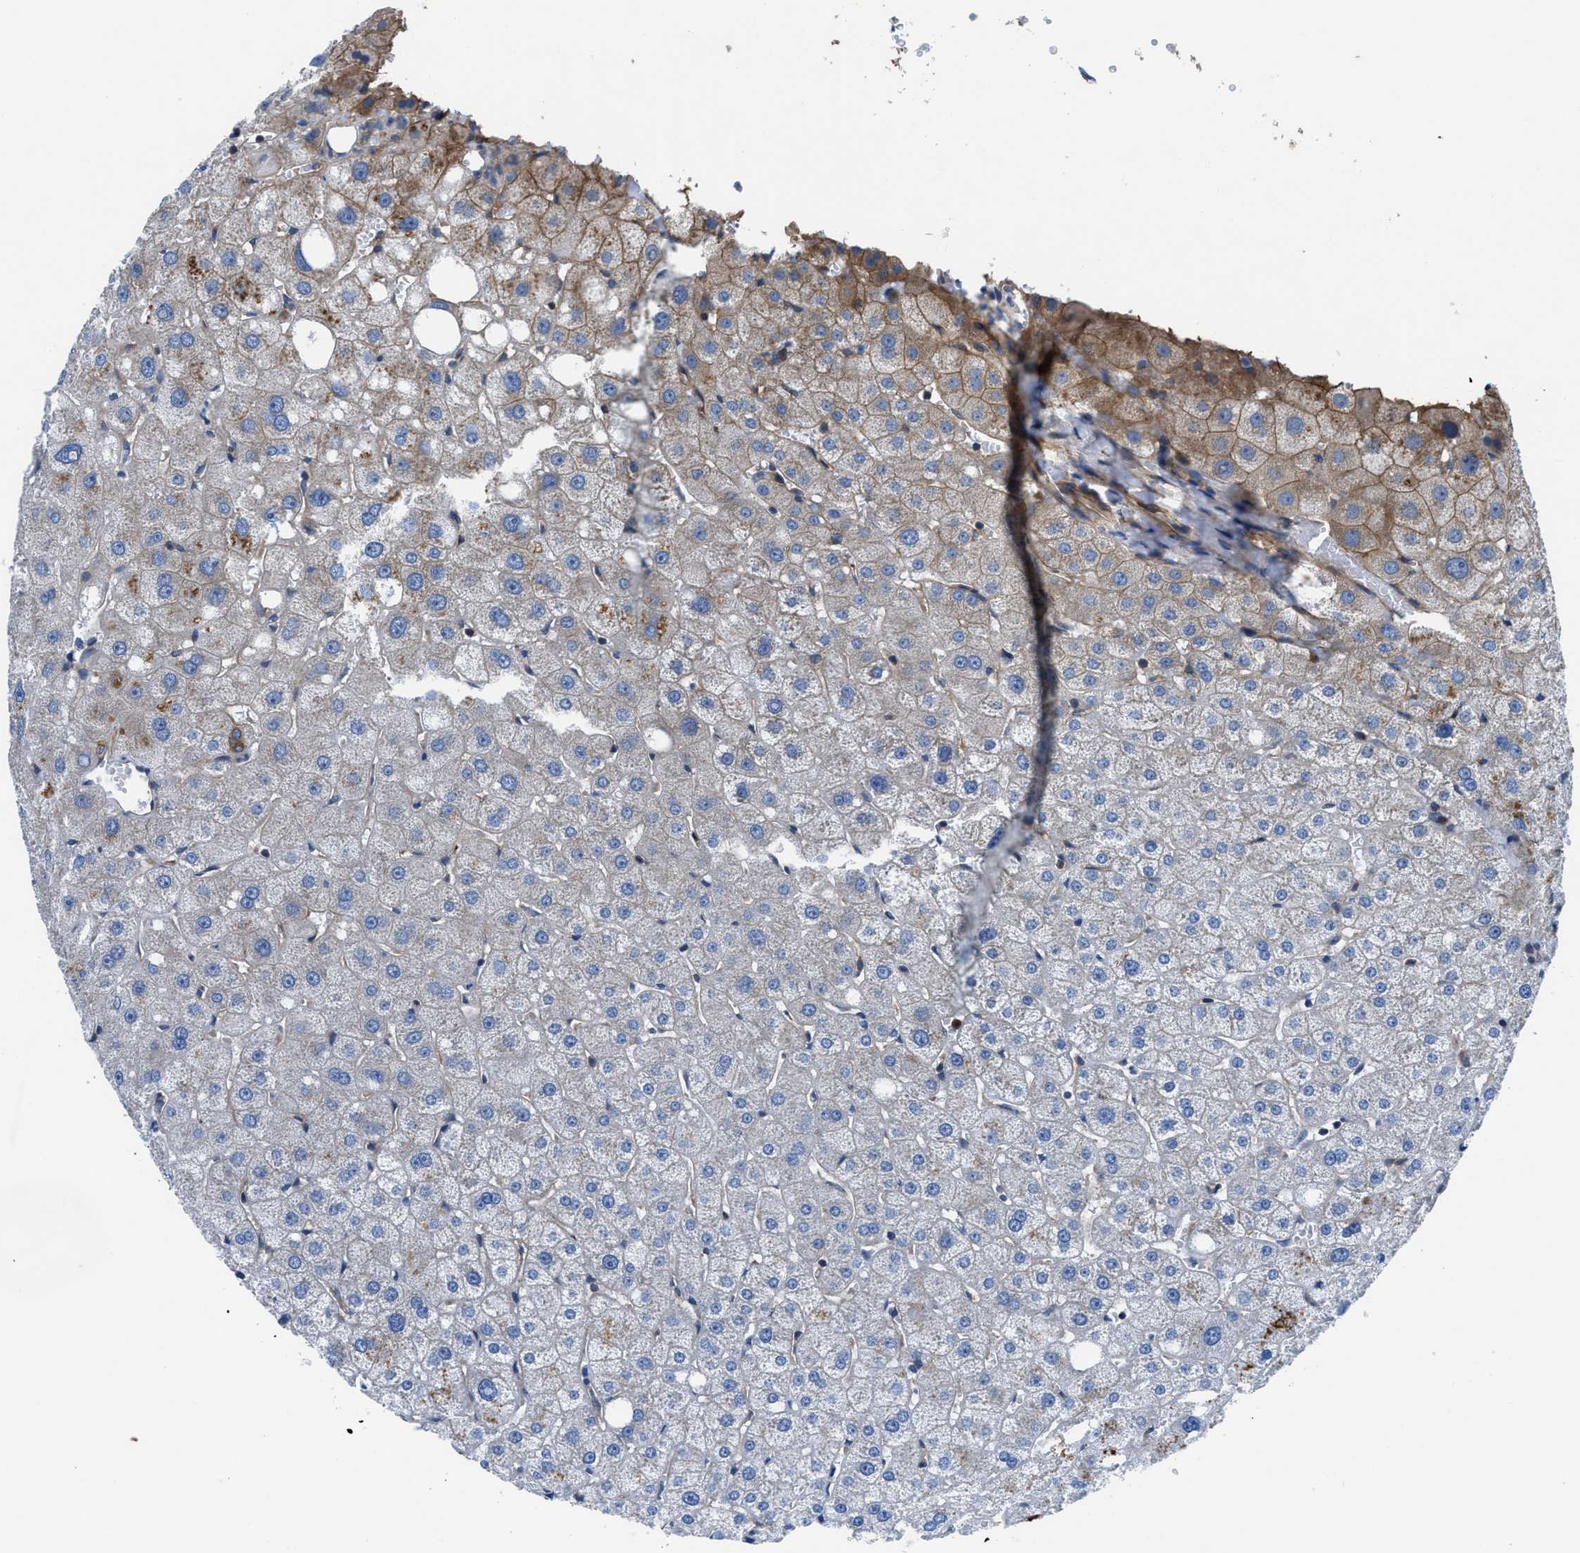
{"staining": {"intensity": "negative", "quantity": "none", "location": "none"}, "tissue": "liver", "cell_type": "Cholangiocytes", "image_type": "normal", "snomed": [{"axis": "morphology", "description": "Normal tissue, NOS"}, {"axis": "topography", "description": "Liver"}], "caption": "Cholangiocytes are negative for protein expression in normal human liver.", "gene": "TRIP4", "patient": {"sex": "male", "age": 73}}